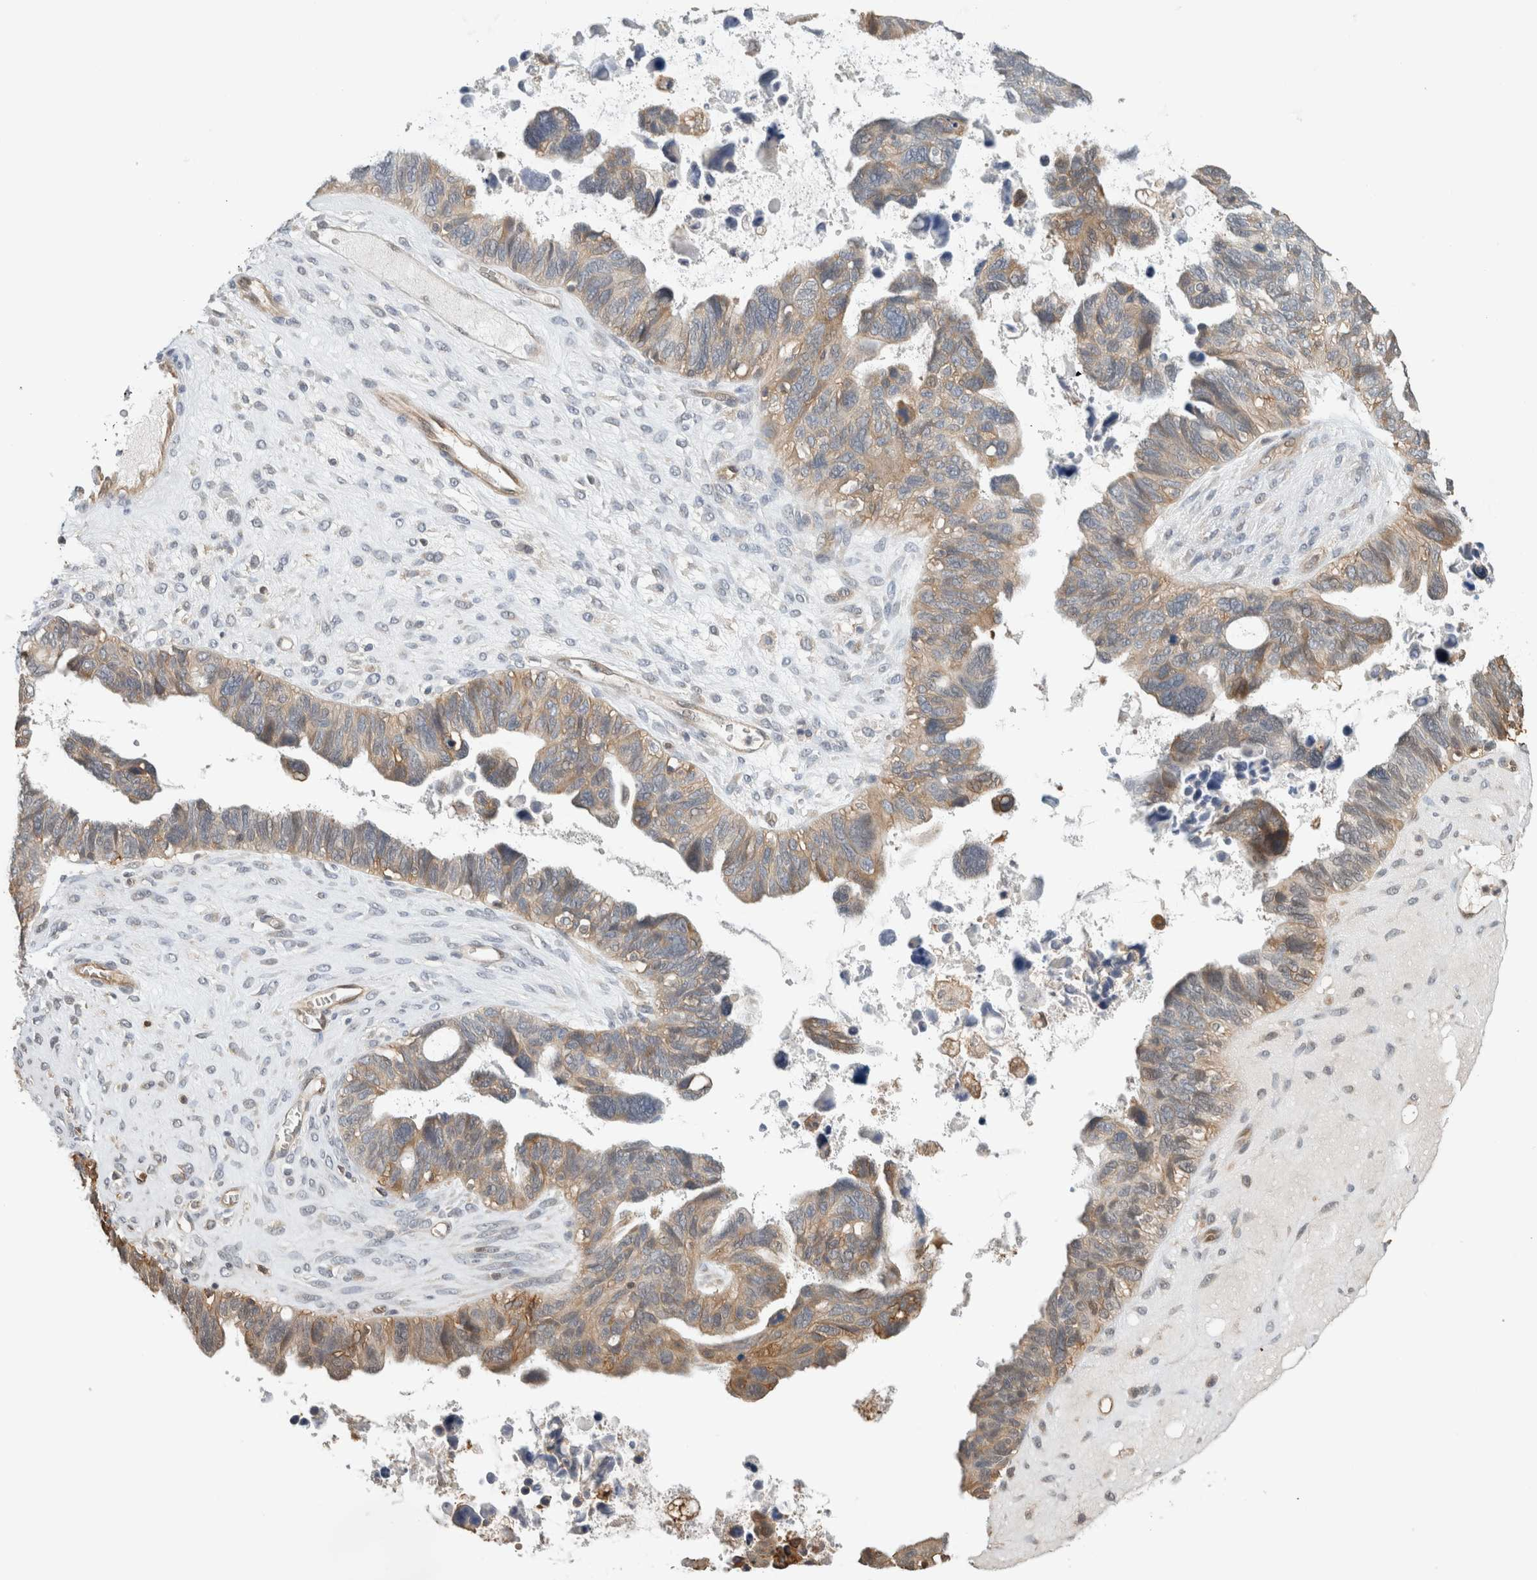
{"staining": {"intensity": "weak", "quantity": "25%-75%", "location": "cytoplasmic/membranous"}, "tissue": "ovarian cancer", "cell_type": "Tumor cells", "image_type": "cancer", "snomed": [{"axis": "morphology", "description": "Cystadenocarcinoma, serous, NOS"}, {"axis": "topography", "description": "Ovary"}], "caption": "Serous cystadenocarcinoma (ovarian) stained with immunohistochemistry reveals weak cytoplasmic/membranous expression in approximately 25%-75% of tumor cells.", "gene": "PFDN4", "patient": {"sex": "female", "age": 79}}